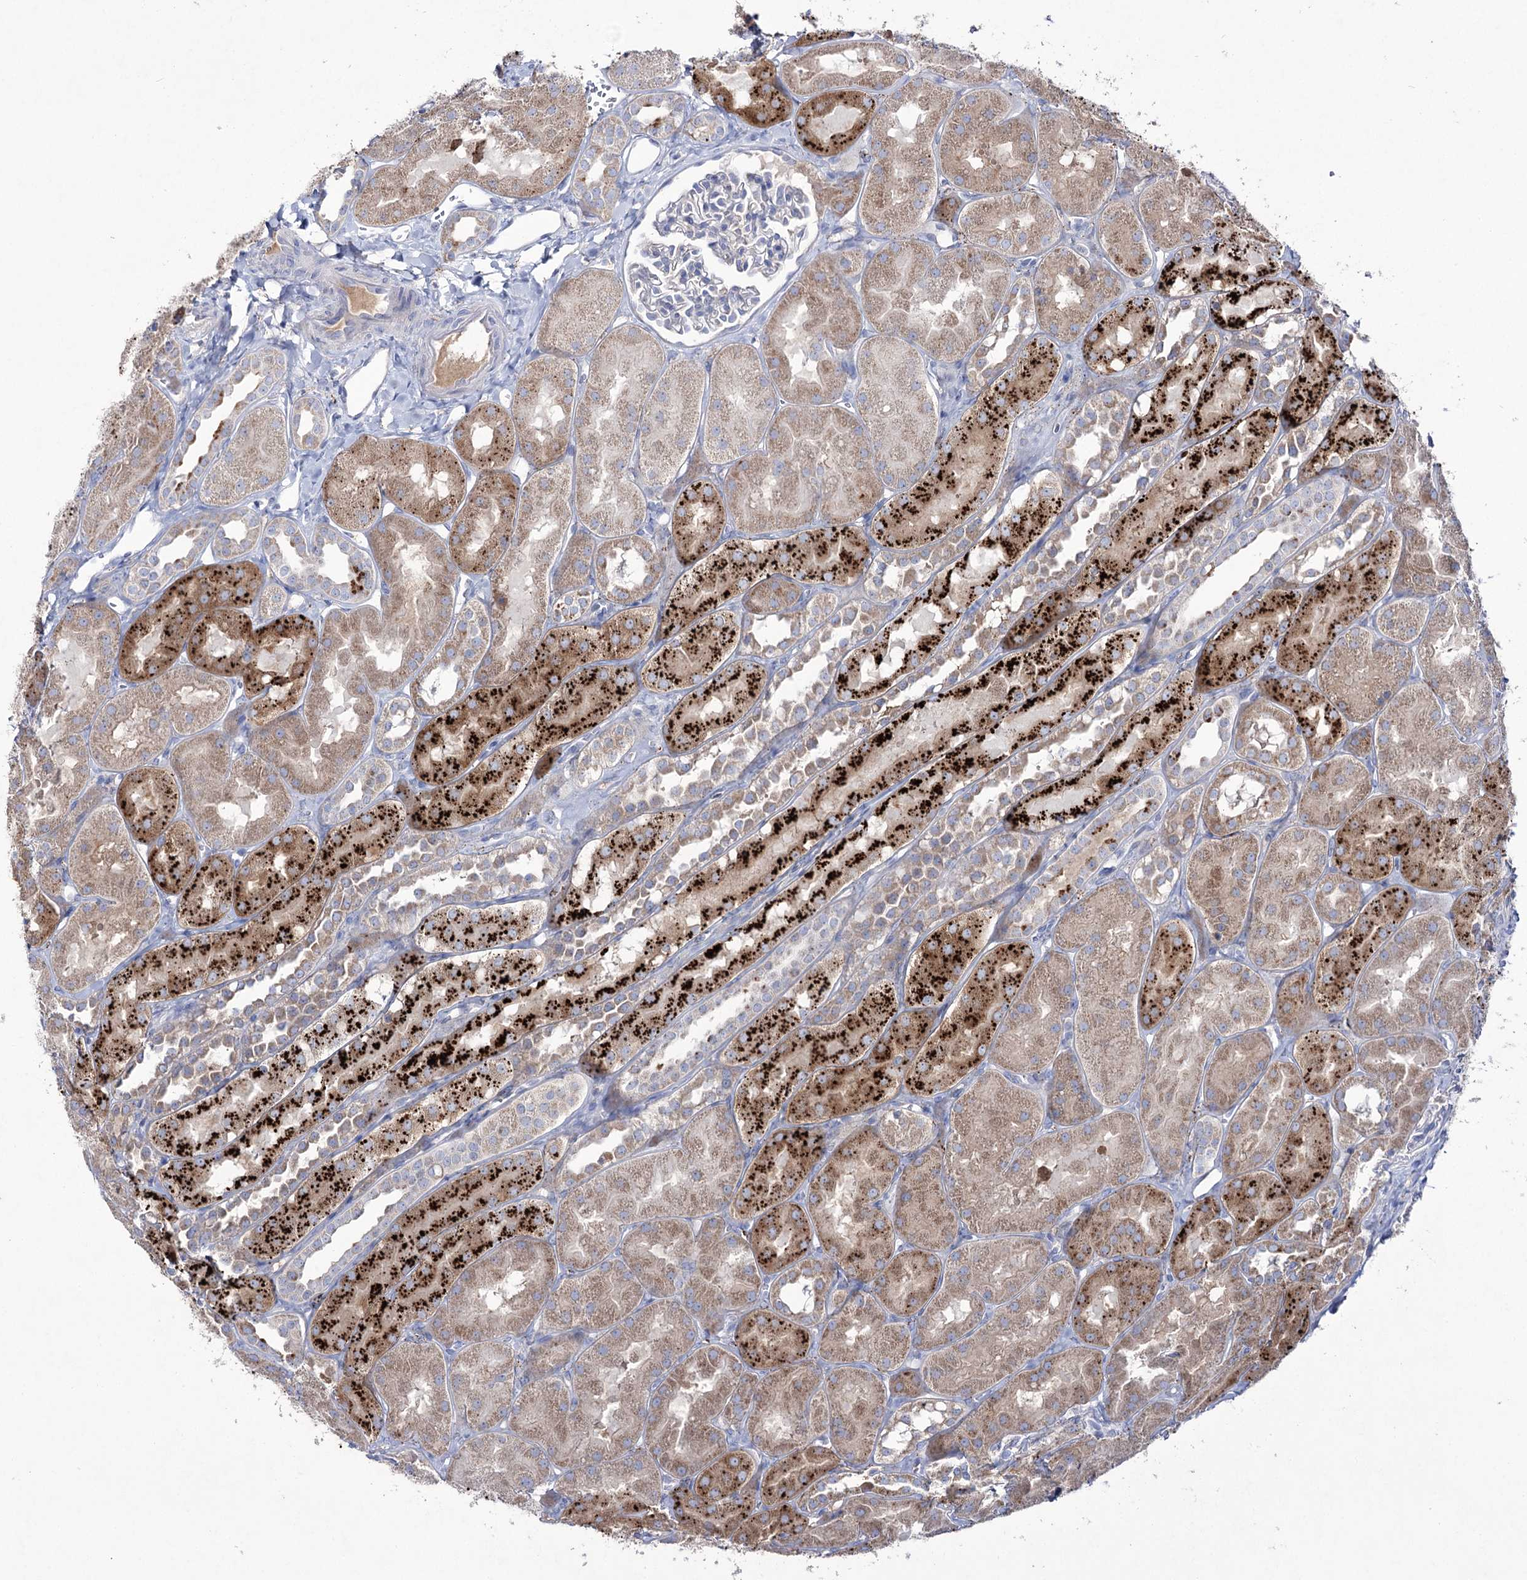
{"staining": {"intensity": "negative", "quantity": "none", "location": "none"}, "tissue": "kidney", "cell_type": "Cells in glomeruli", "image_type": "normal", "snomed": [{"axis": "morphology", "description": "Normal tissue, NOS"}, {"axis": "topography", "description": "Kidney"}, {"axis": "topography", "description": "Urinary bladder"}], "caption": "Kidney stained for a protein using IHC displays no staining cells in glomeruli.", "gene": "NAGLU", "patient": {"sex": "male", "age": 16}}